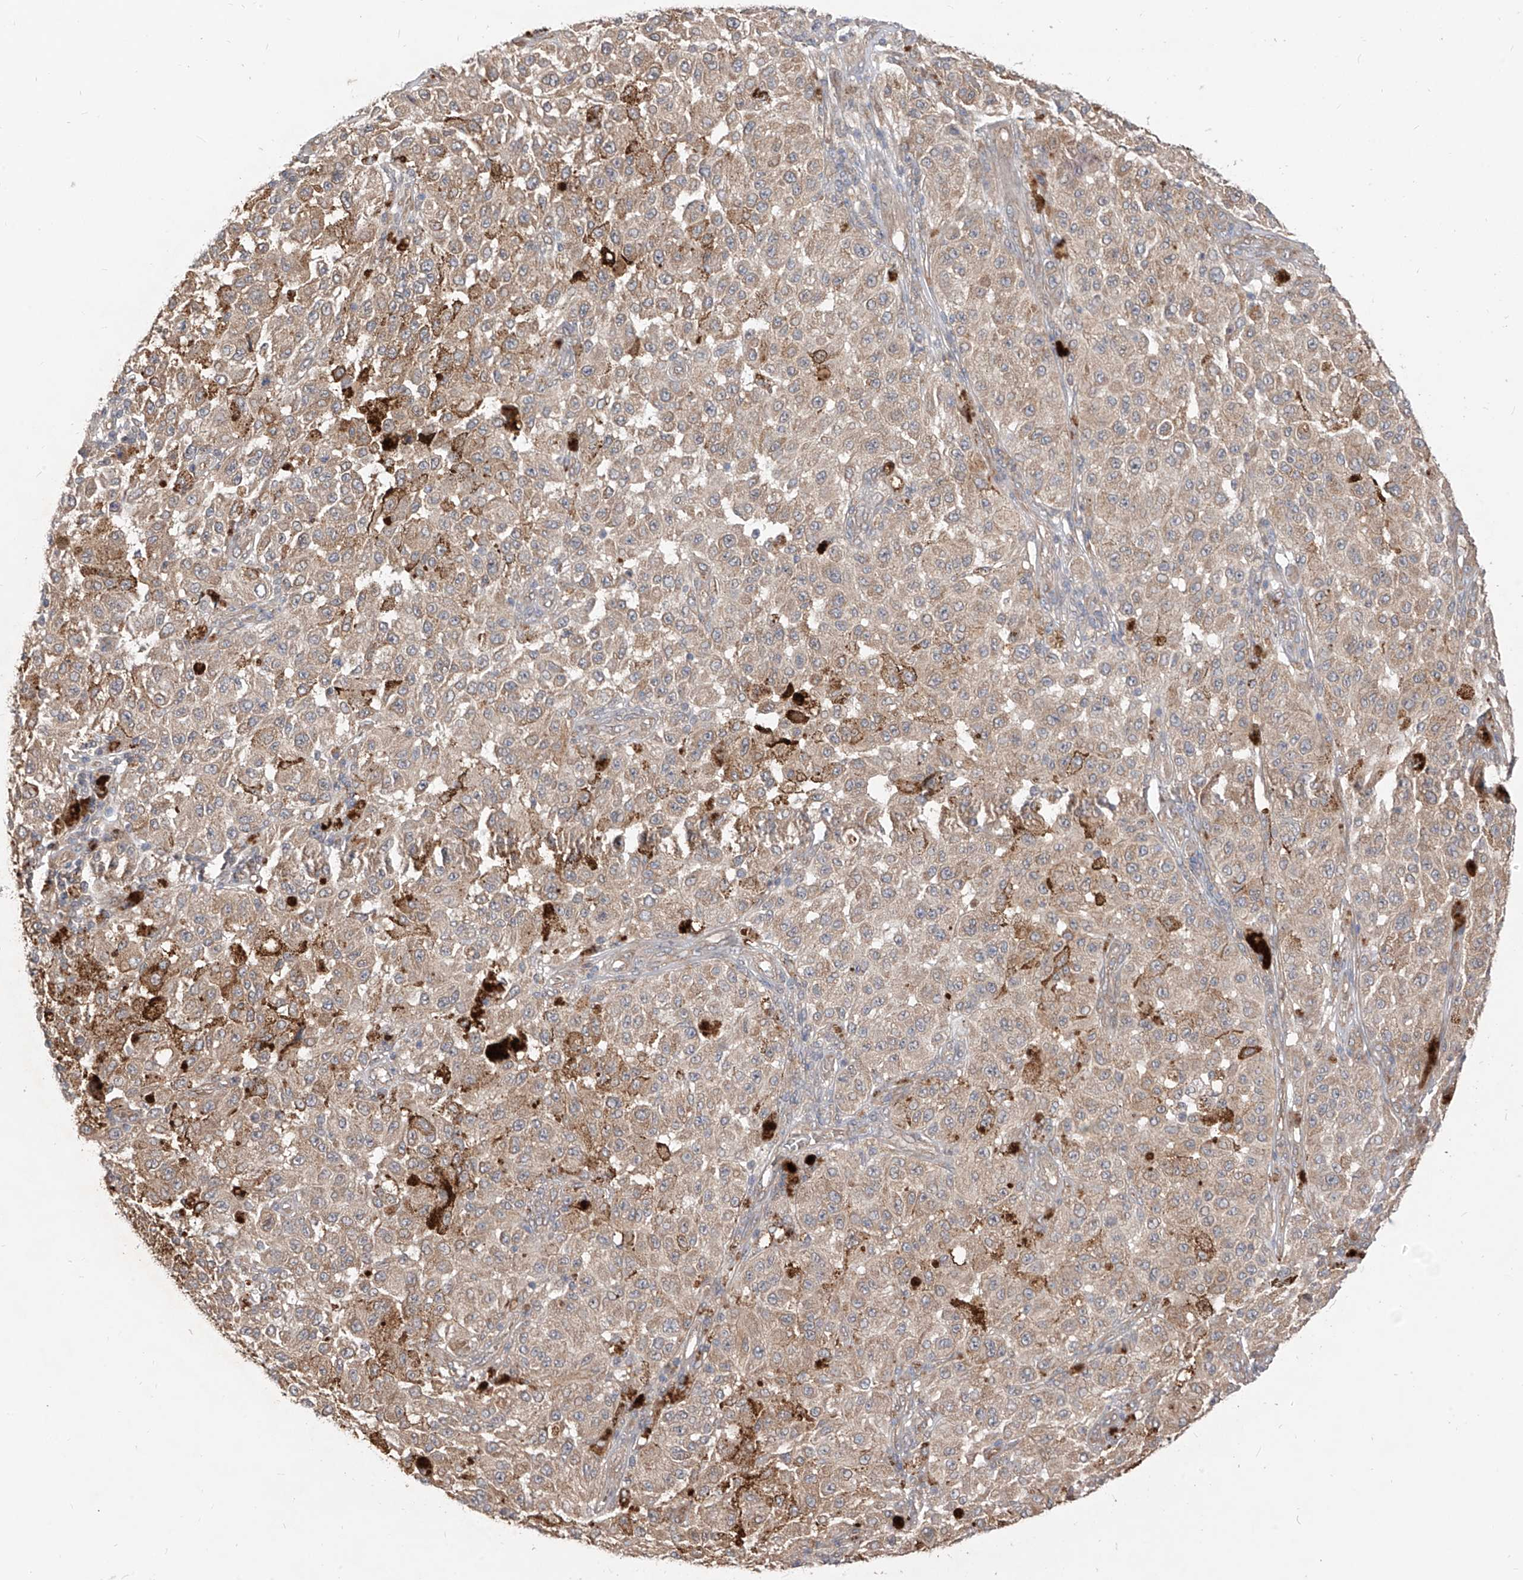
{"staining": {"intensity": "weak", "quantity": ">75%", "location": "cytoplasmic/membranous"}, "tissue": "melanoma", "cell_type": "Tumor cells", "image_type": "cancer", "snomed": [{"axis": "morphology", "description": "Malignant melanoma, NOS"}, {"axis": "topography", "description": "Skin"}], "caption": "Human malignant melanoma stained for a protein (brown) exhibits weak cytoplasmic/membranous positive expression in approximately >75% of tumor cells.", "gene": "MTUS2", "patient": {"sex": "female", "age": 64}}